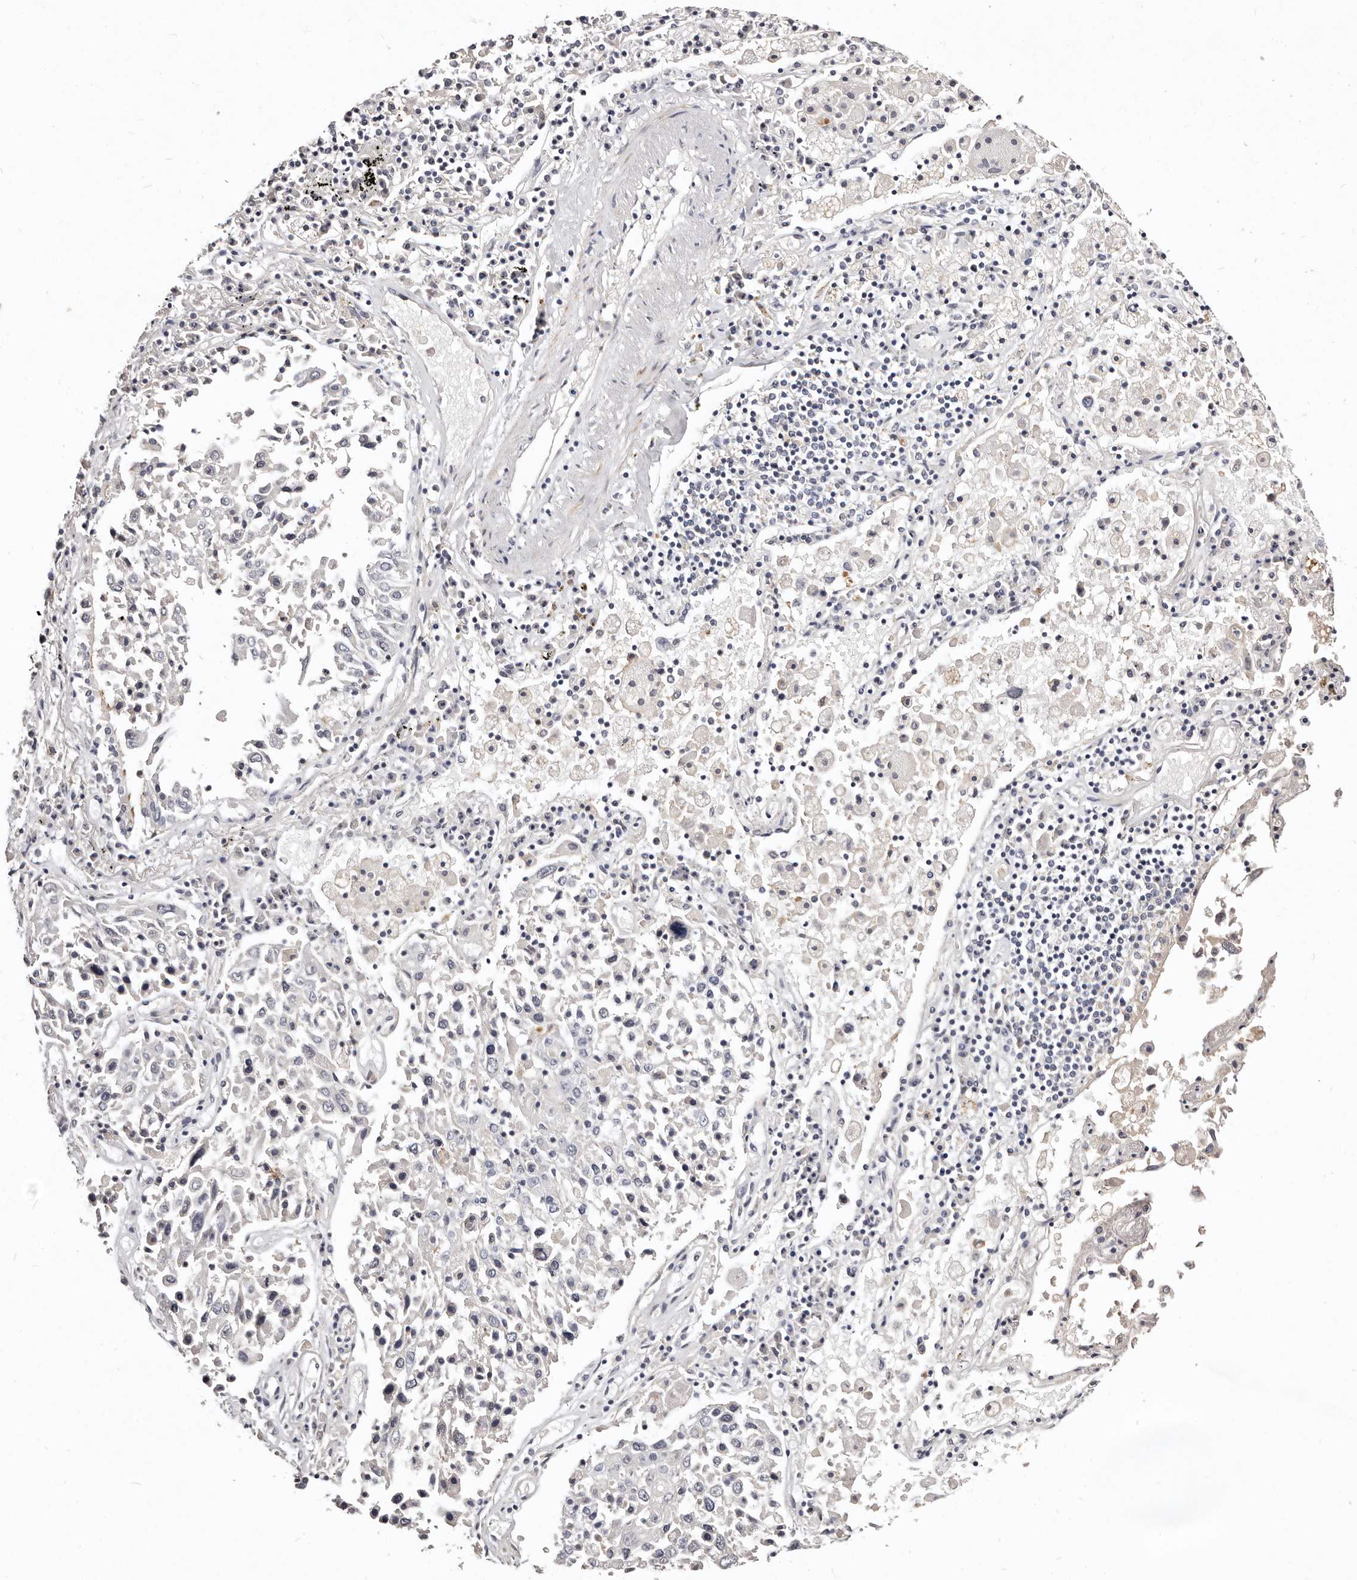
{"staining": {"intensity": "negative", "quantity": "none", "location": "none"}, "tissue": "lung cancer", "cell_type": "Tumor cells", "image_type": "cancer", "snomed": [{"axis": "morphology", "description": "Squamous cell carcinoma, NOS"}, {"axis": "topography", "description": "Lung"}], "caption": "Tumor cells are negative for brown protein staining in lung squamous cell carcinoma. The staining is performed using DAB brown chromogen with nuclei counter-stained in using hematoxylin.", "gene": "MRPS33", "patient": {"sex": "male", "age": 65}}